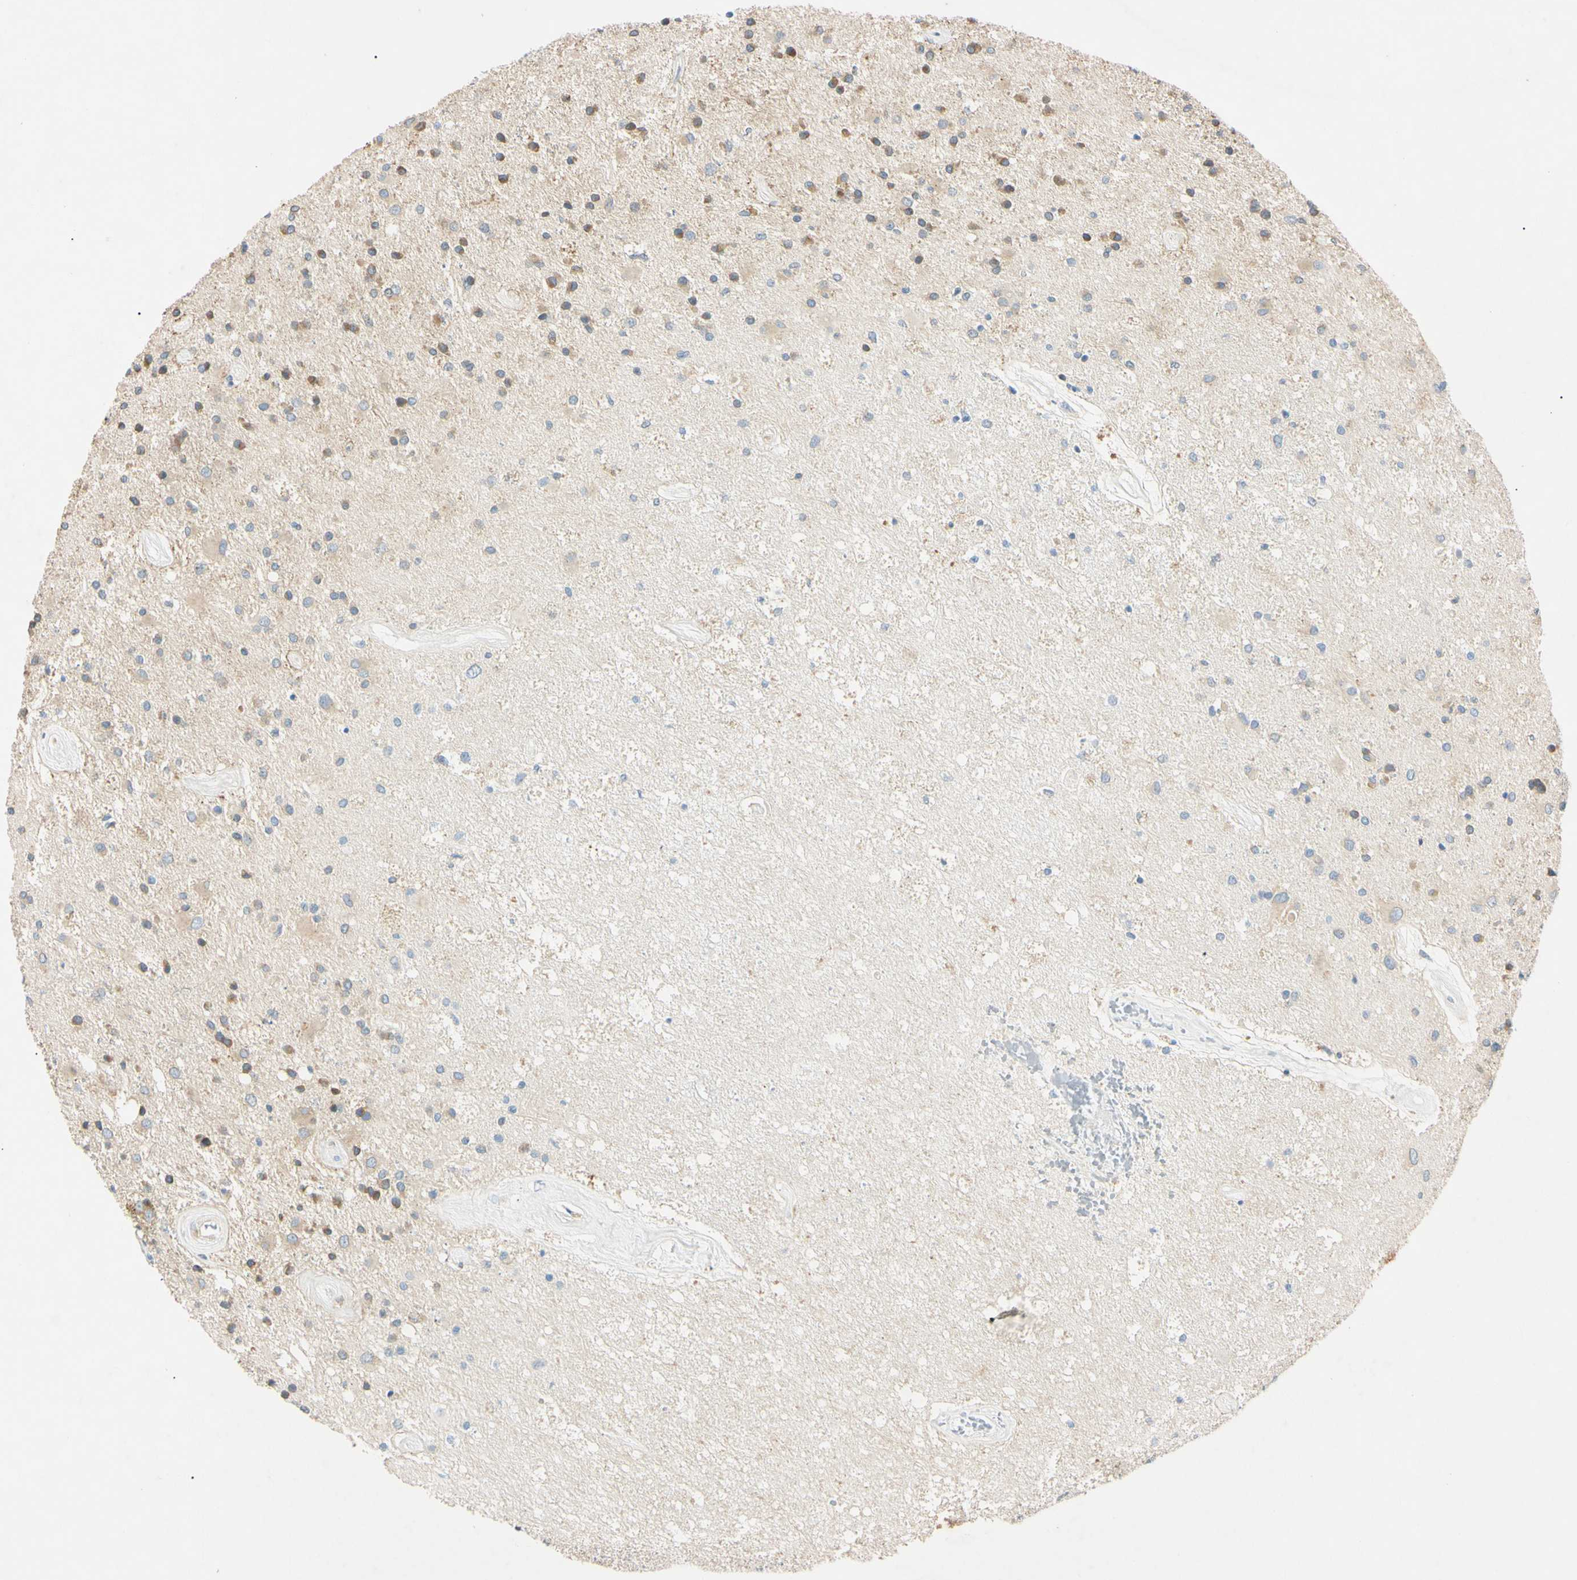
{"staining": {"intensity": "weak", "quantity": "25%-75%", "location": "cytoplasmic/membranous"}, "tissue": "glioma", "cell_type": "Tumor cells", "image_type": "cancer", "snomed": [{"axis": "morphology", "description": "Glioma, malignant, Low grade"}, {"axis": "topography", "description": "Brain"}], "caption": "Glioma stained with DAB immunohistochemistry reveals low levels of weak cytoplasmic/membranous staining in about 25%-75% of tumor cells.", "gene": "DNAJB12", "patient": {"sex": "male", "age": 58}}